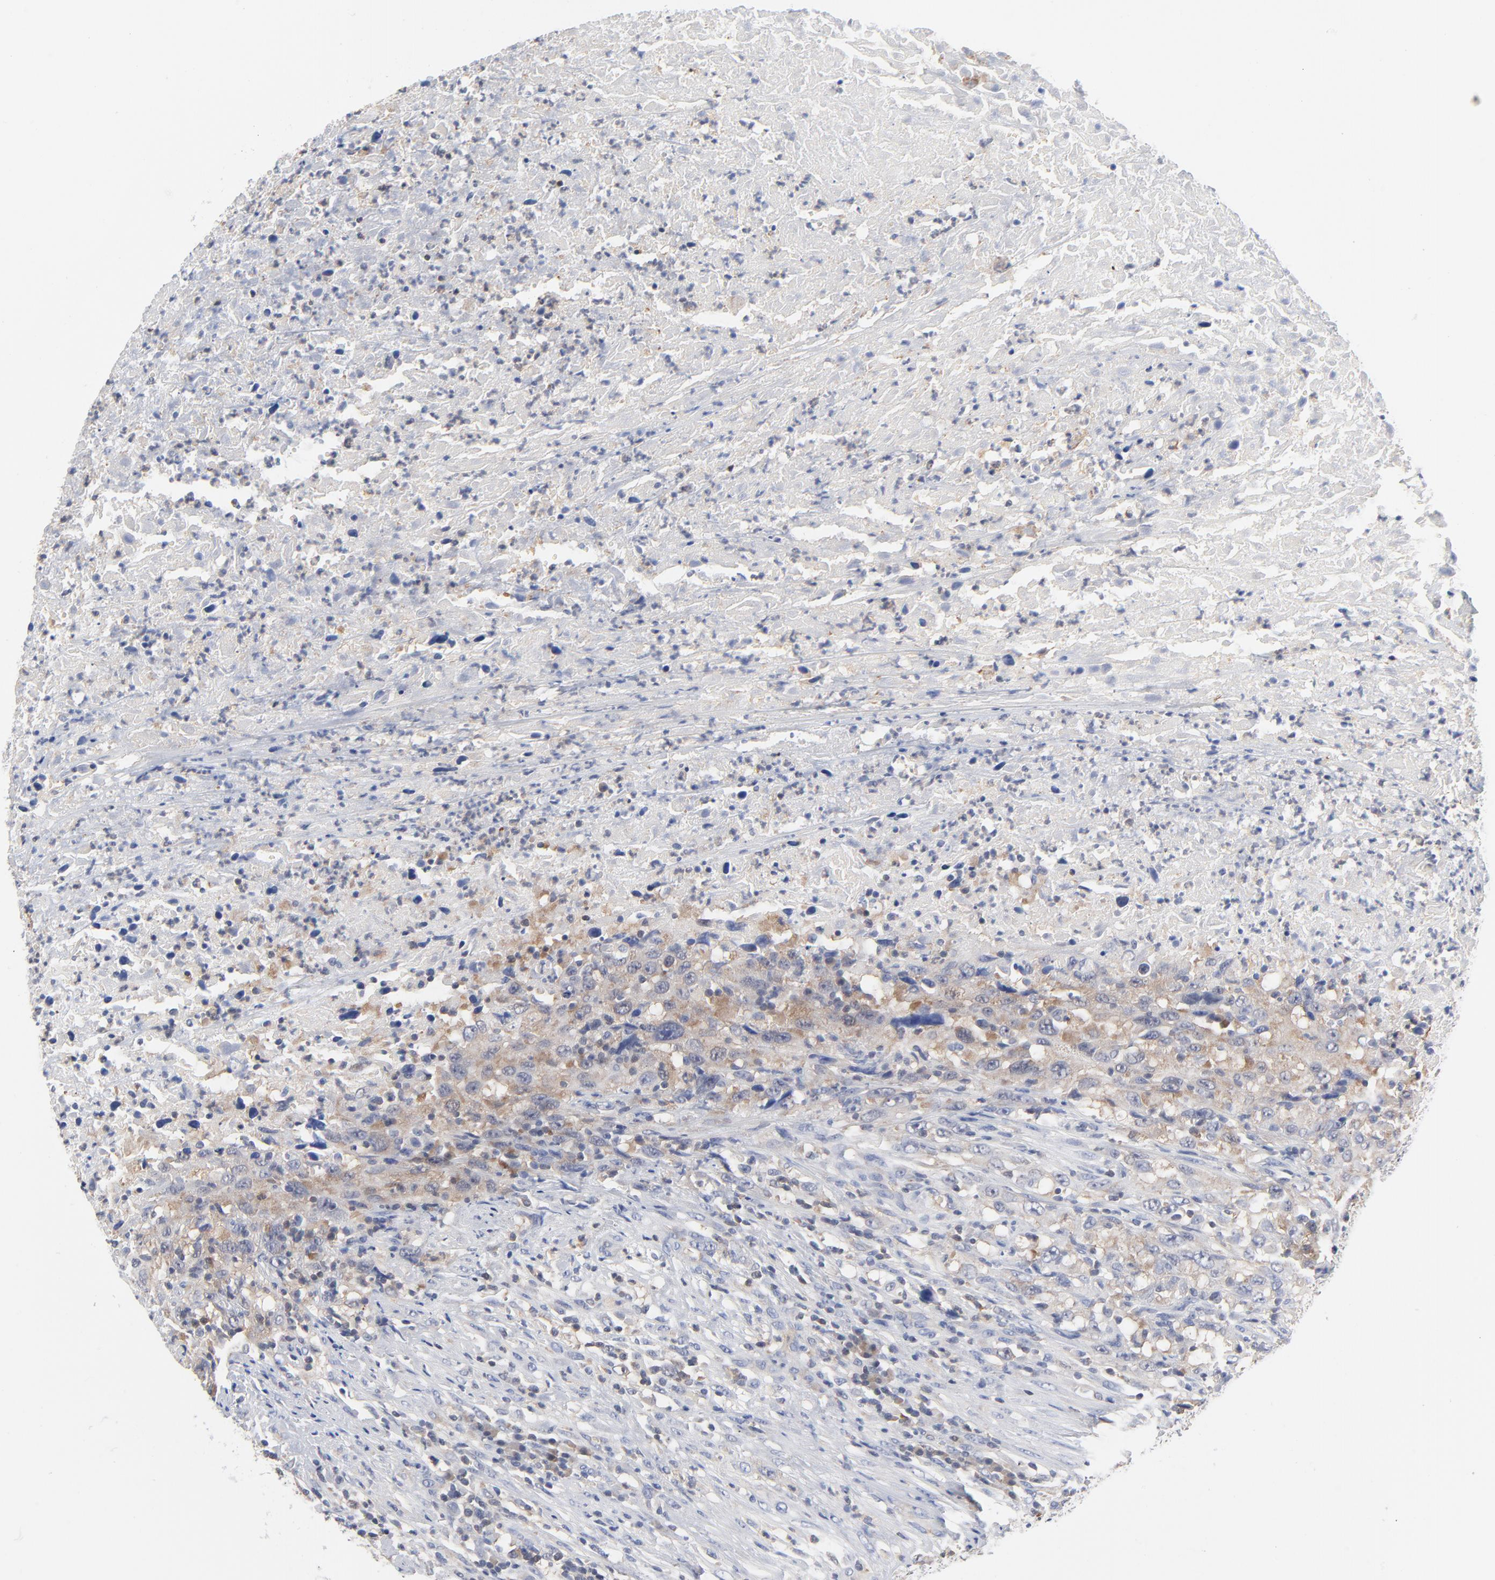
{"staining": {"intensity": "weak", "quantity": "25%-75%", "location": "cytoplasmic/membranous"}, "tissue": "urothelial cancer", "cell_type": "Tumor cells", "image_type": "cancer", "snomed": [{"axis": "morphology", "description": "Urothelial carcinoma, High grade"}, {"axis": "topography", "description": "Urinary bladder"}], "caption": "This image reveals urothelial carcinoma (high-grade) stained with immunohistochemistry (IHC) to label a protein in brown. The cytoplasmic/membranous of tumor cells show weak positivity for the protein. Nuclei are counter-stained blue.", "gene": "CAB39L", "patient": {"sex": "male", "age": 61}}